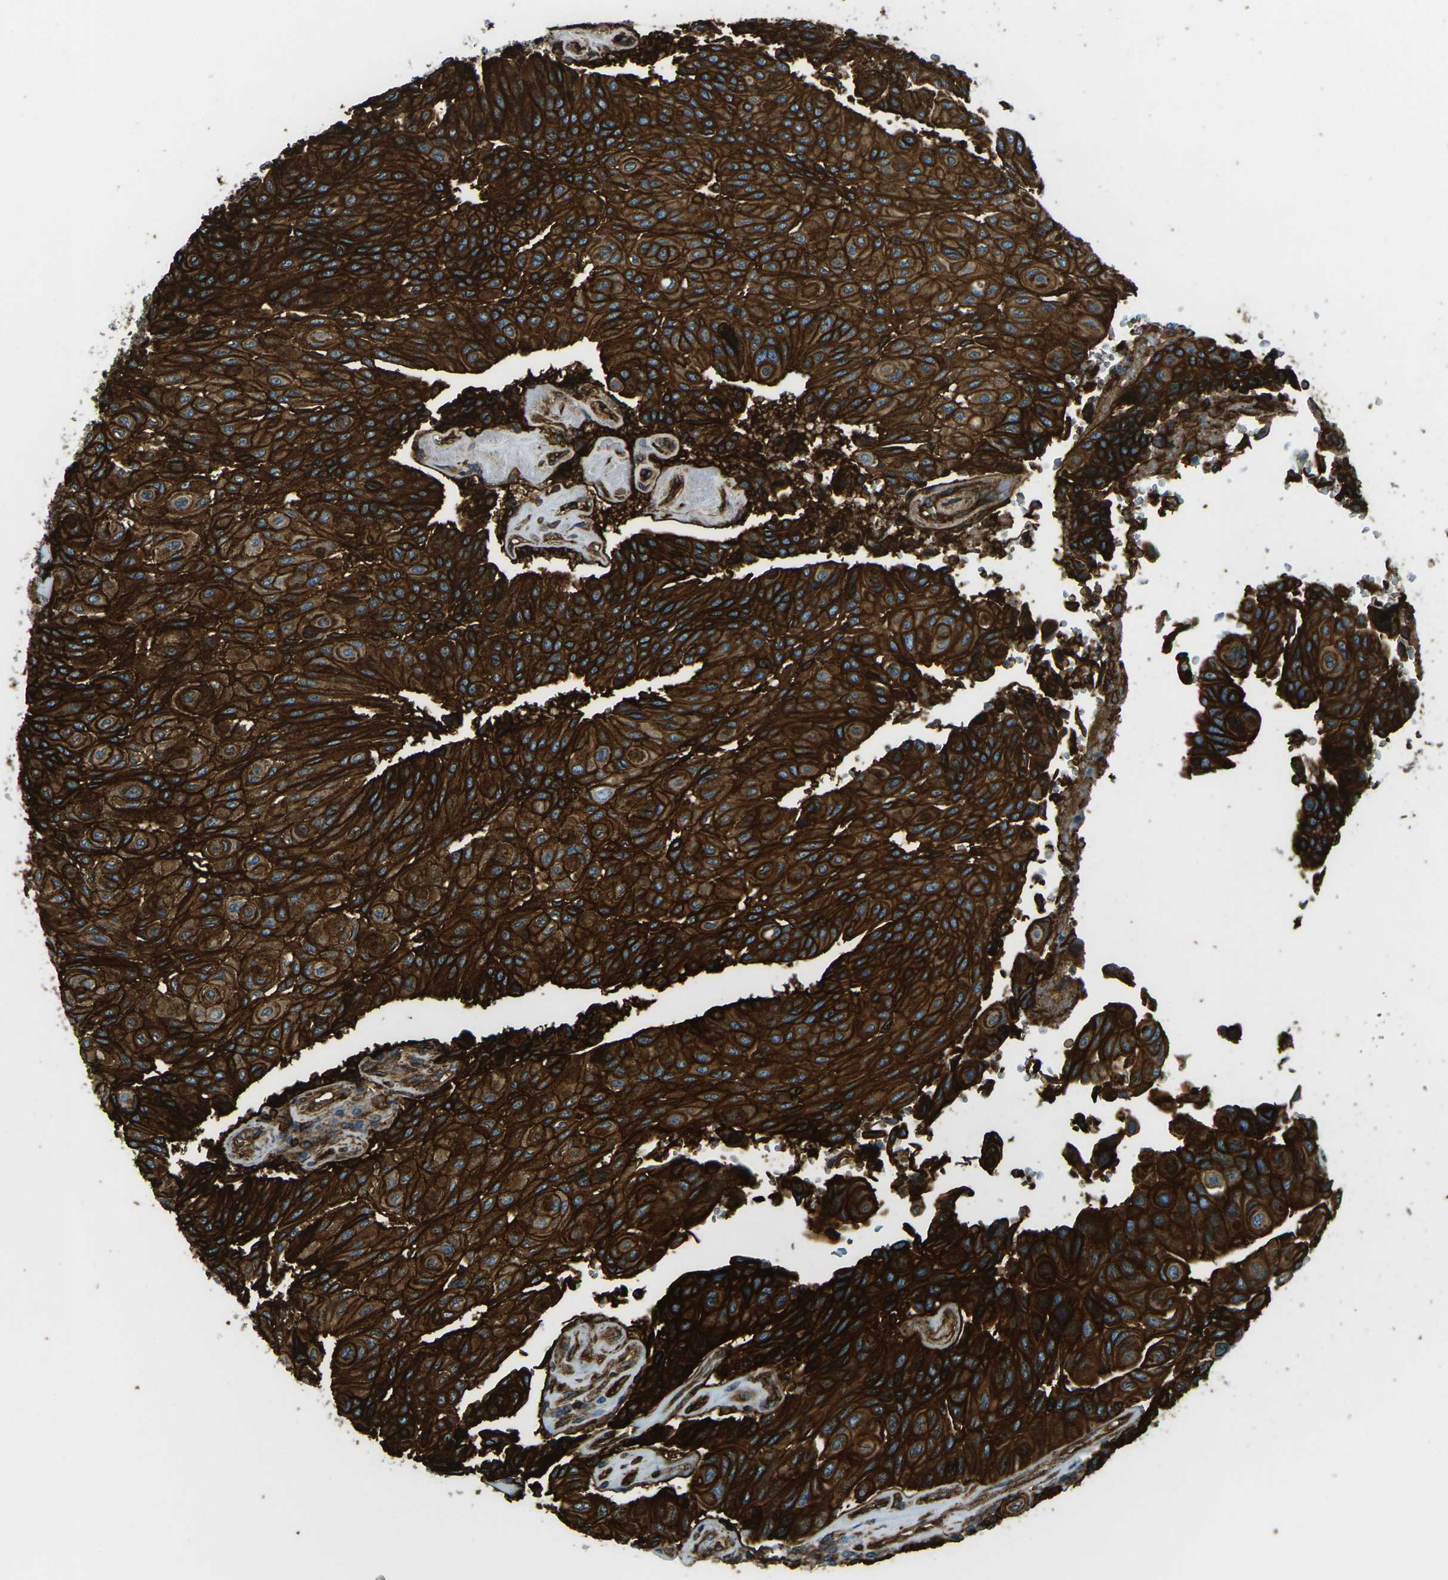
{"staining": {"intensity": "strong", "quantity": ">75%", "location": "cytoplasmic/membranous"}, "tissue": "urothelial cancer", "cell_type": "Tumor cells", "image_type": "cancer", "snomed": [{"axis": "morphology", "description": "Urothelial carcinoma, High grade"}, {"axis": "topography", "description": "Urinary bladder"}], "caption": "This is an image of immunohistochemistry (IHC) staining of urothelial carcinoma (high-grade), which shows strong positivity in the cytoplasmic/membranous of tumor cells.", "gene": "HLA-B", "patient": {"sex": "male", "age": 66}}